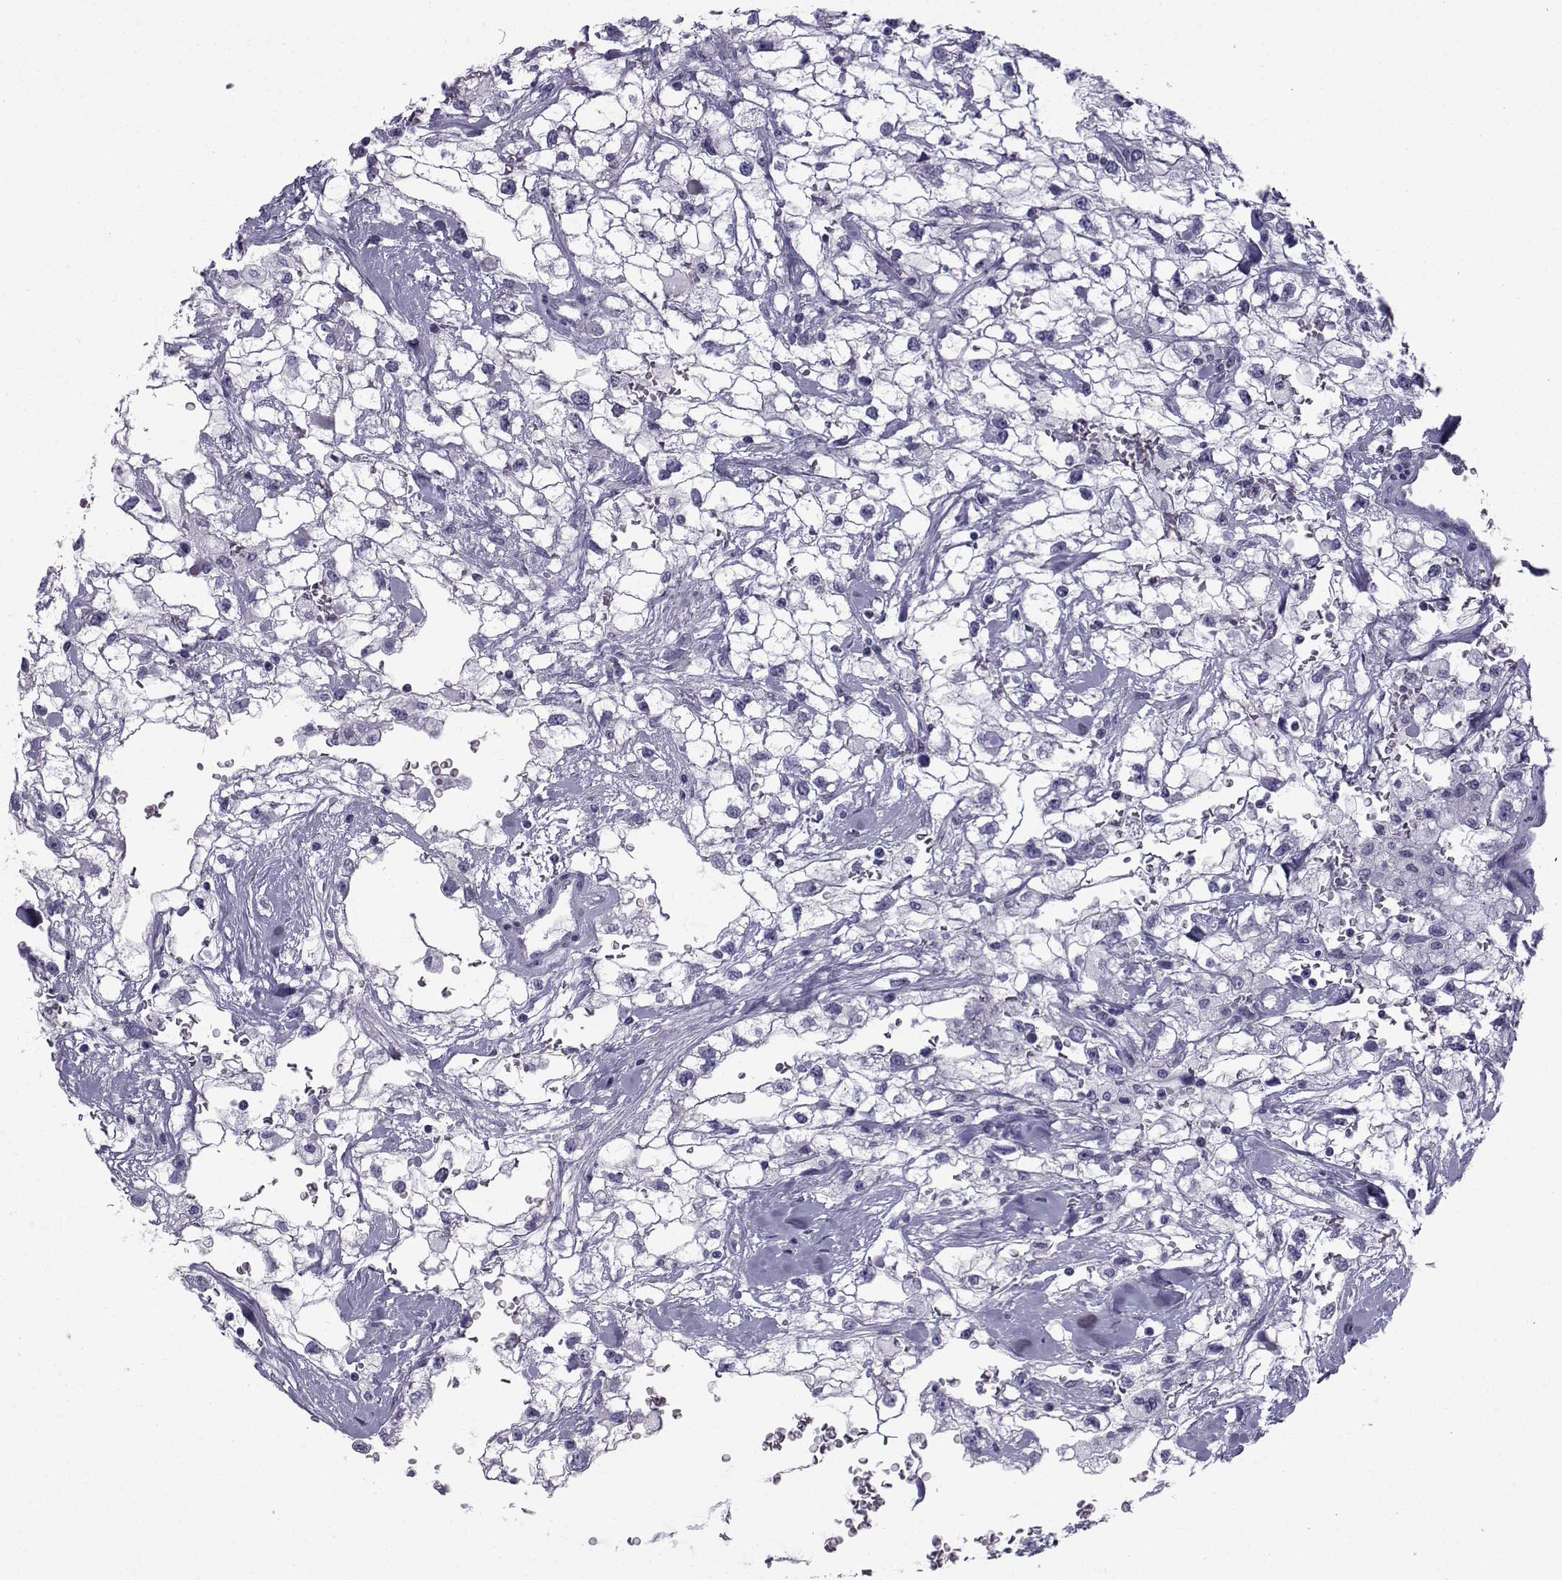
{"staining": {"intensity": "negative", "quantity": "none", "location": "none"}, "tissue": "renal cancer", "cell_type": "Tumor cells", "image_type": "cancer", "snomed": [{"axis": "morphology", "description": "Adenocarcinoma, NOS"}, {"axis": "topography", "description": "Kidney"}], "caption": "Renal cancer (adenocarcinoma) stained for a protein using IHC reveals no staining tumor cells.", "gene": "SPANXD", "patient": {"sex": "male", "age": 59}}